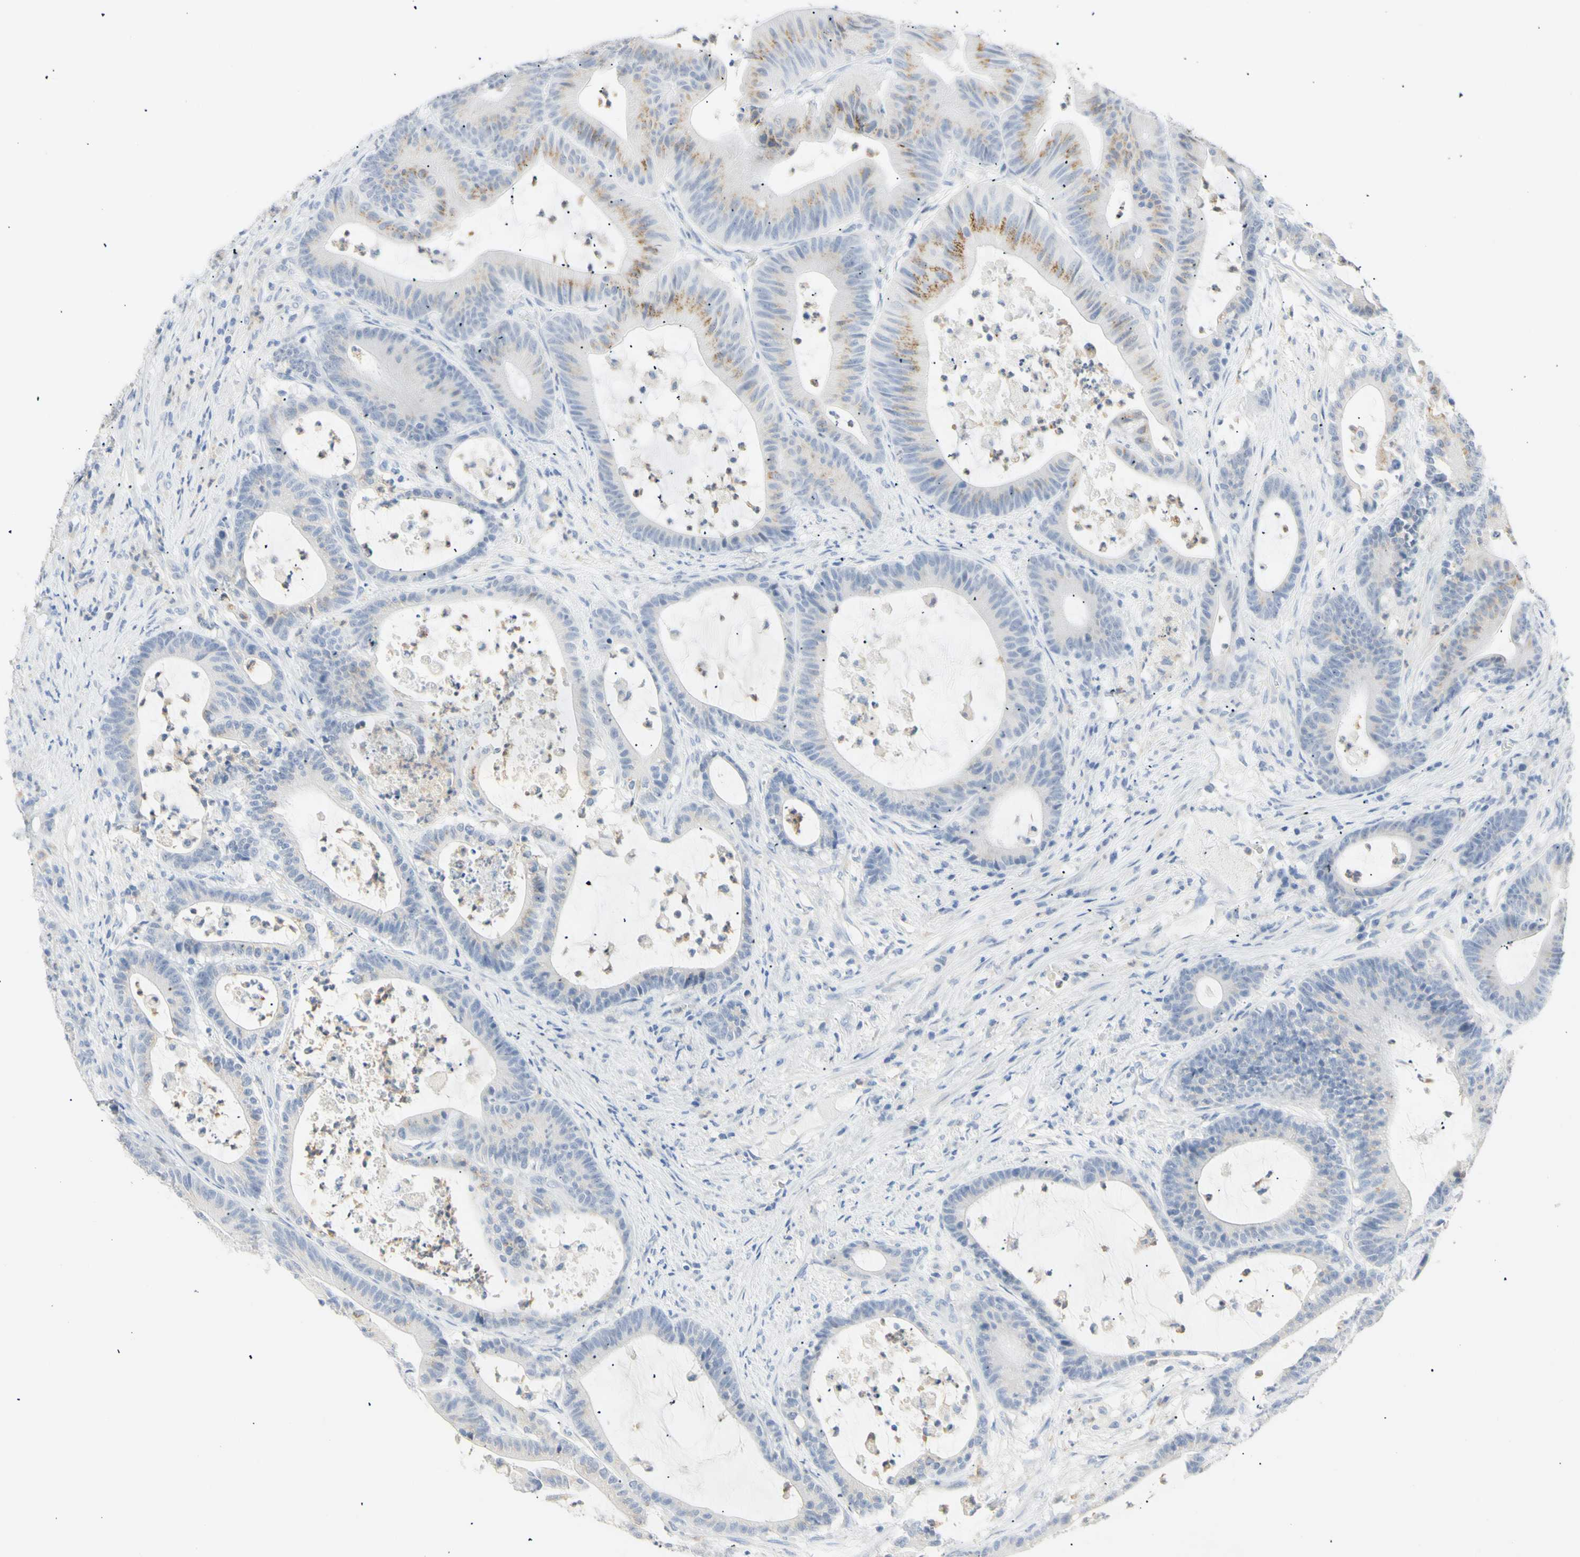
{"staining": {"intensity": "moderate", "quantity": "<25%", "location": "cytoplasmic/membranous"}, "tissue": "colorectal cancer", "cell_type": "Tumor cells", "image_type": "cancer", "snomed": [{"axis": "morphology", "description": "Adenocarcinoma, NOS"}, {"axis": "topography", "description": "Colon"}], "caption": "Immunohistochemical staining of human adenocarcinoma (colorectal) reveals moderate cytoplasmic/membranous protein expression in about <25% of tumor cells.", "gene": "B4GALNT3", "patient": {"sex": "female", "age": 84}}